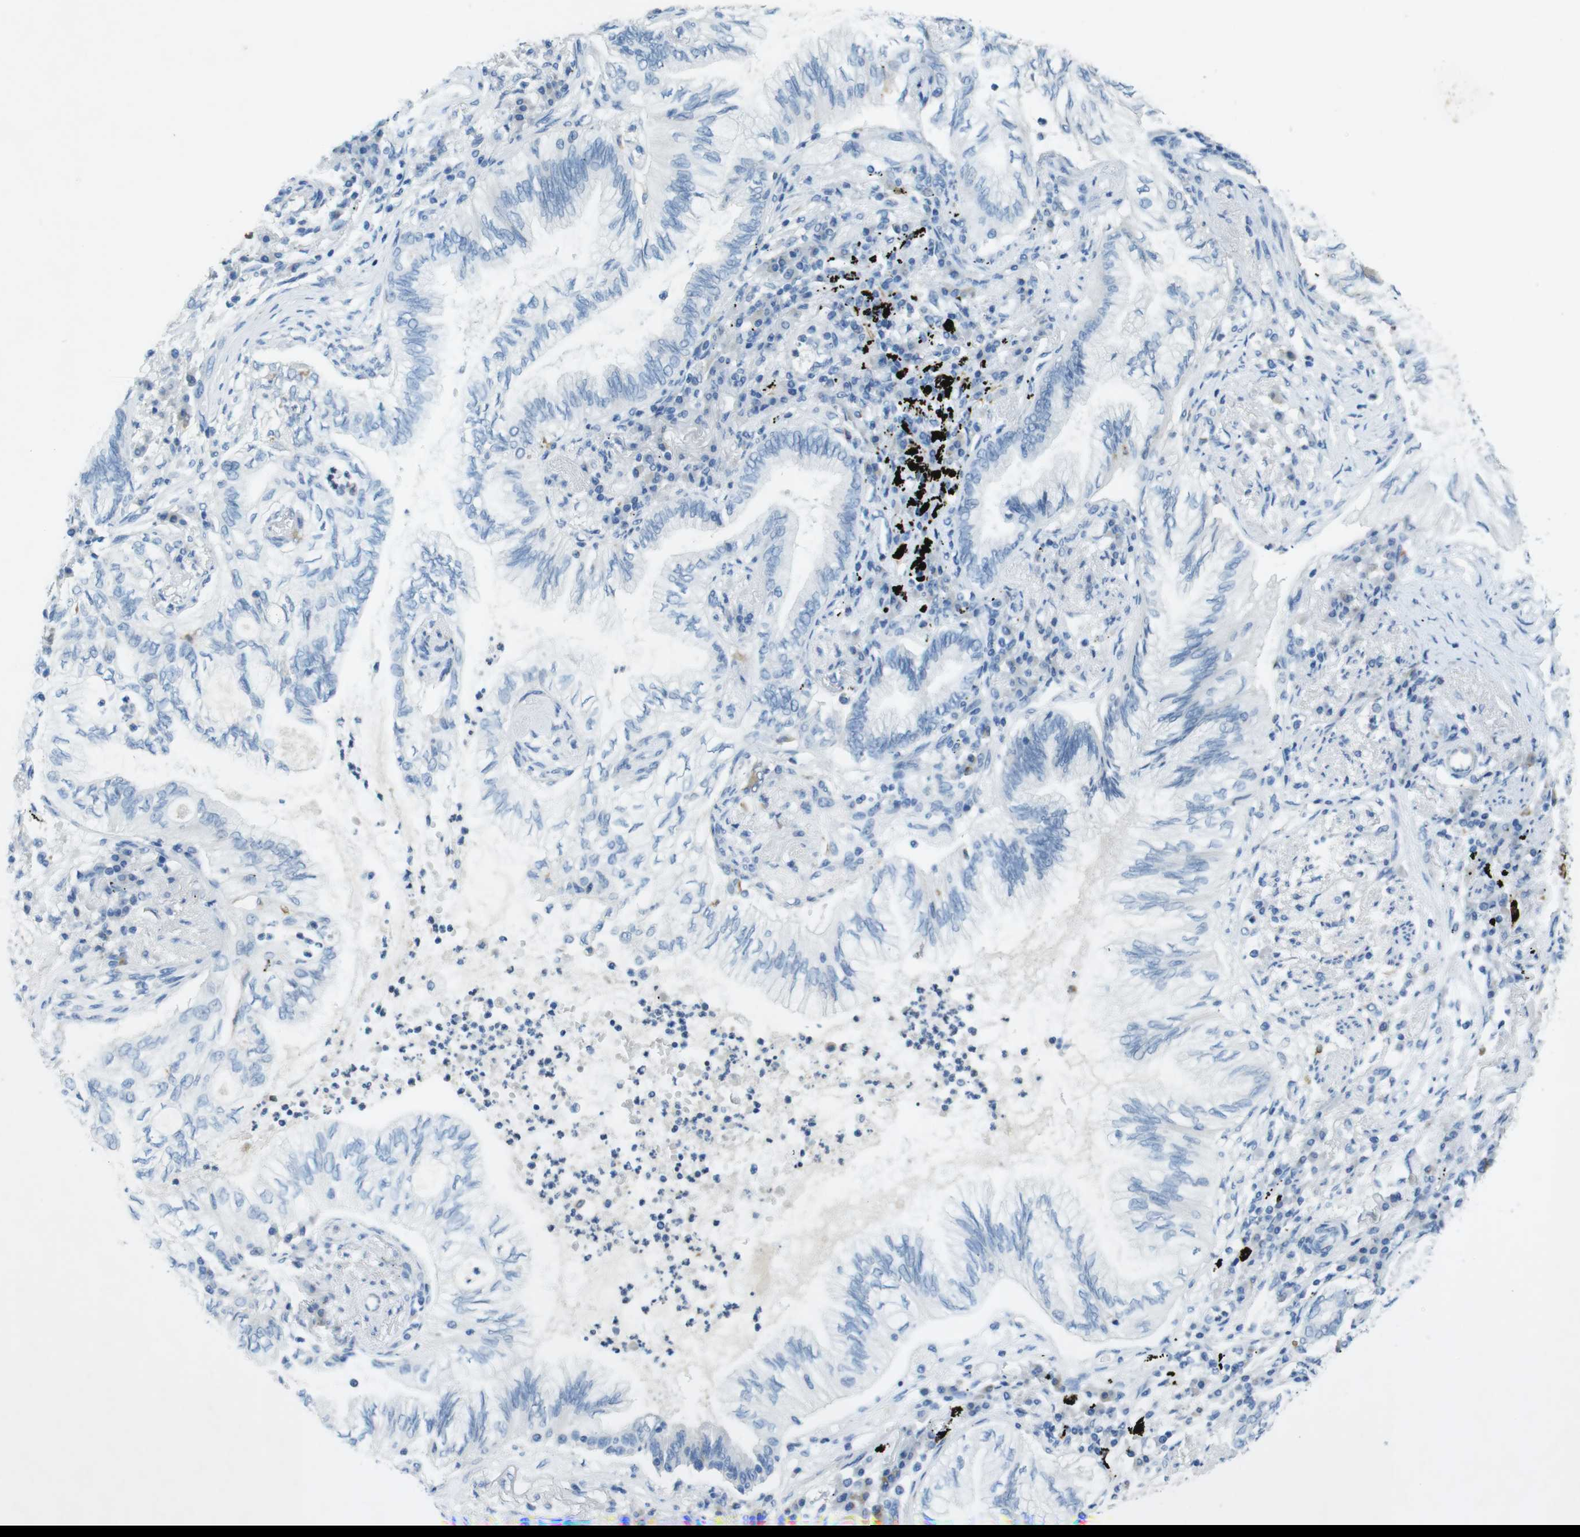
{"staining": {"intensity": "negative", "quantity": "none", "location": "none"}, "tissue": "lung cancer", "cell_type": "Tumor cells", "image_type": "cancer", "snomed": [{"axis": "morphology", "description": "Normal tissue, NOS"}, {"axis": "morphology", "description": "Adenocarcinoma, NOS"}, {"axis": "topography", "description": "Bronchus"}, {"axis": "topography", "description": "Lung"}], "caption": "A micrograph of human adenocarcinoma (lung) is negative for staining in tumor cells.", "gene": "CD320", "patient": {"sex": "female", "age": 70}}